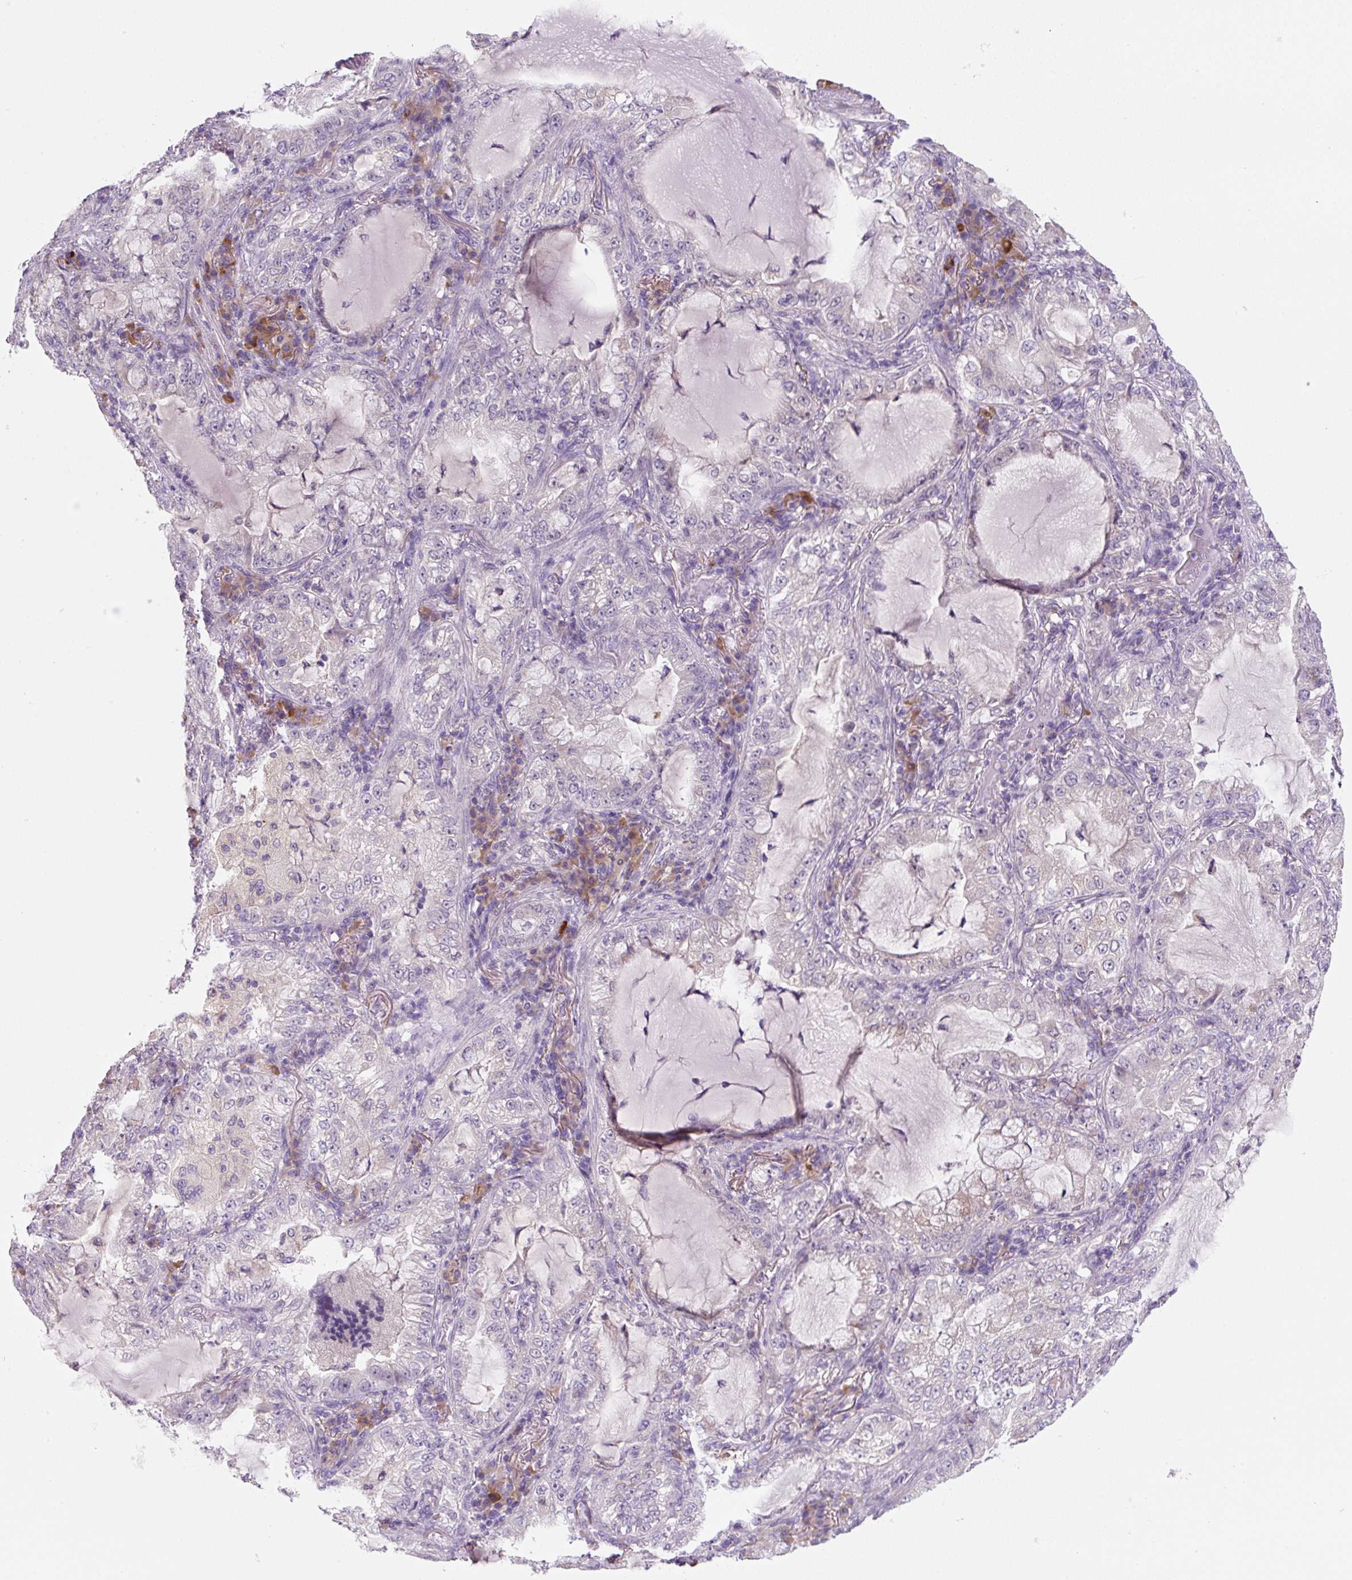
{"staining": {"intensity": "negative", "quantity": "none", "location": "none"}, "tissue": "lung cancer", "cell_type": "Tumor cells", "image_type": "cancer", "snomed": [{"axis": "morphology", "description": "Adenocarcinoma, NOS"}, {"axis": "topography", "description": "Lung"}], "caption": "The histopathology image exhibits no staining of tumor cells in adenocarcinoma (lung). (Stains: DAB (3,3'-diaminobenzidine) immunohistochemistry (IHC) with hematoxylin counter stain, Microscopy: brightfield microscopy at high magnification).", "gene": "FZD5", "patient": {"sex": "female", "age": 73}}